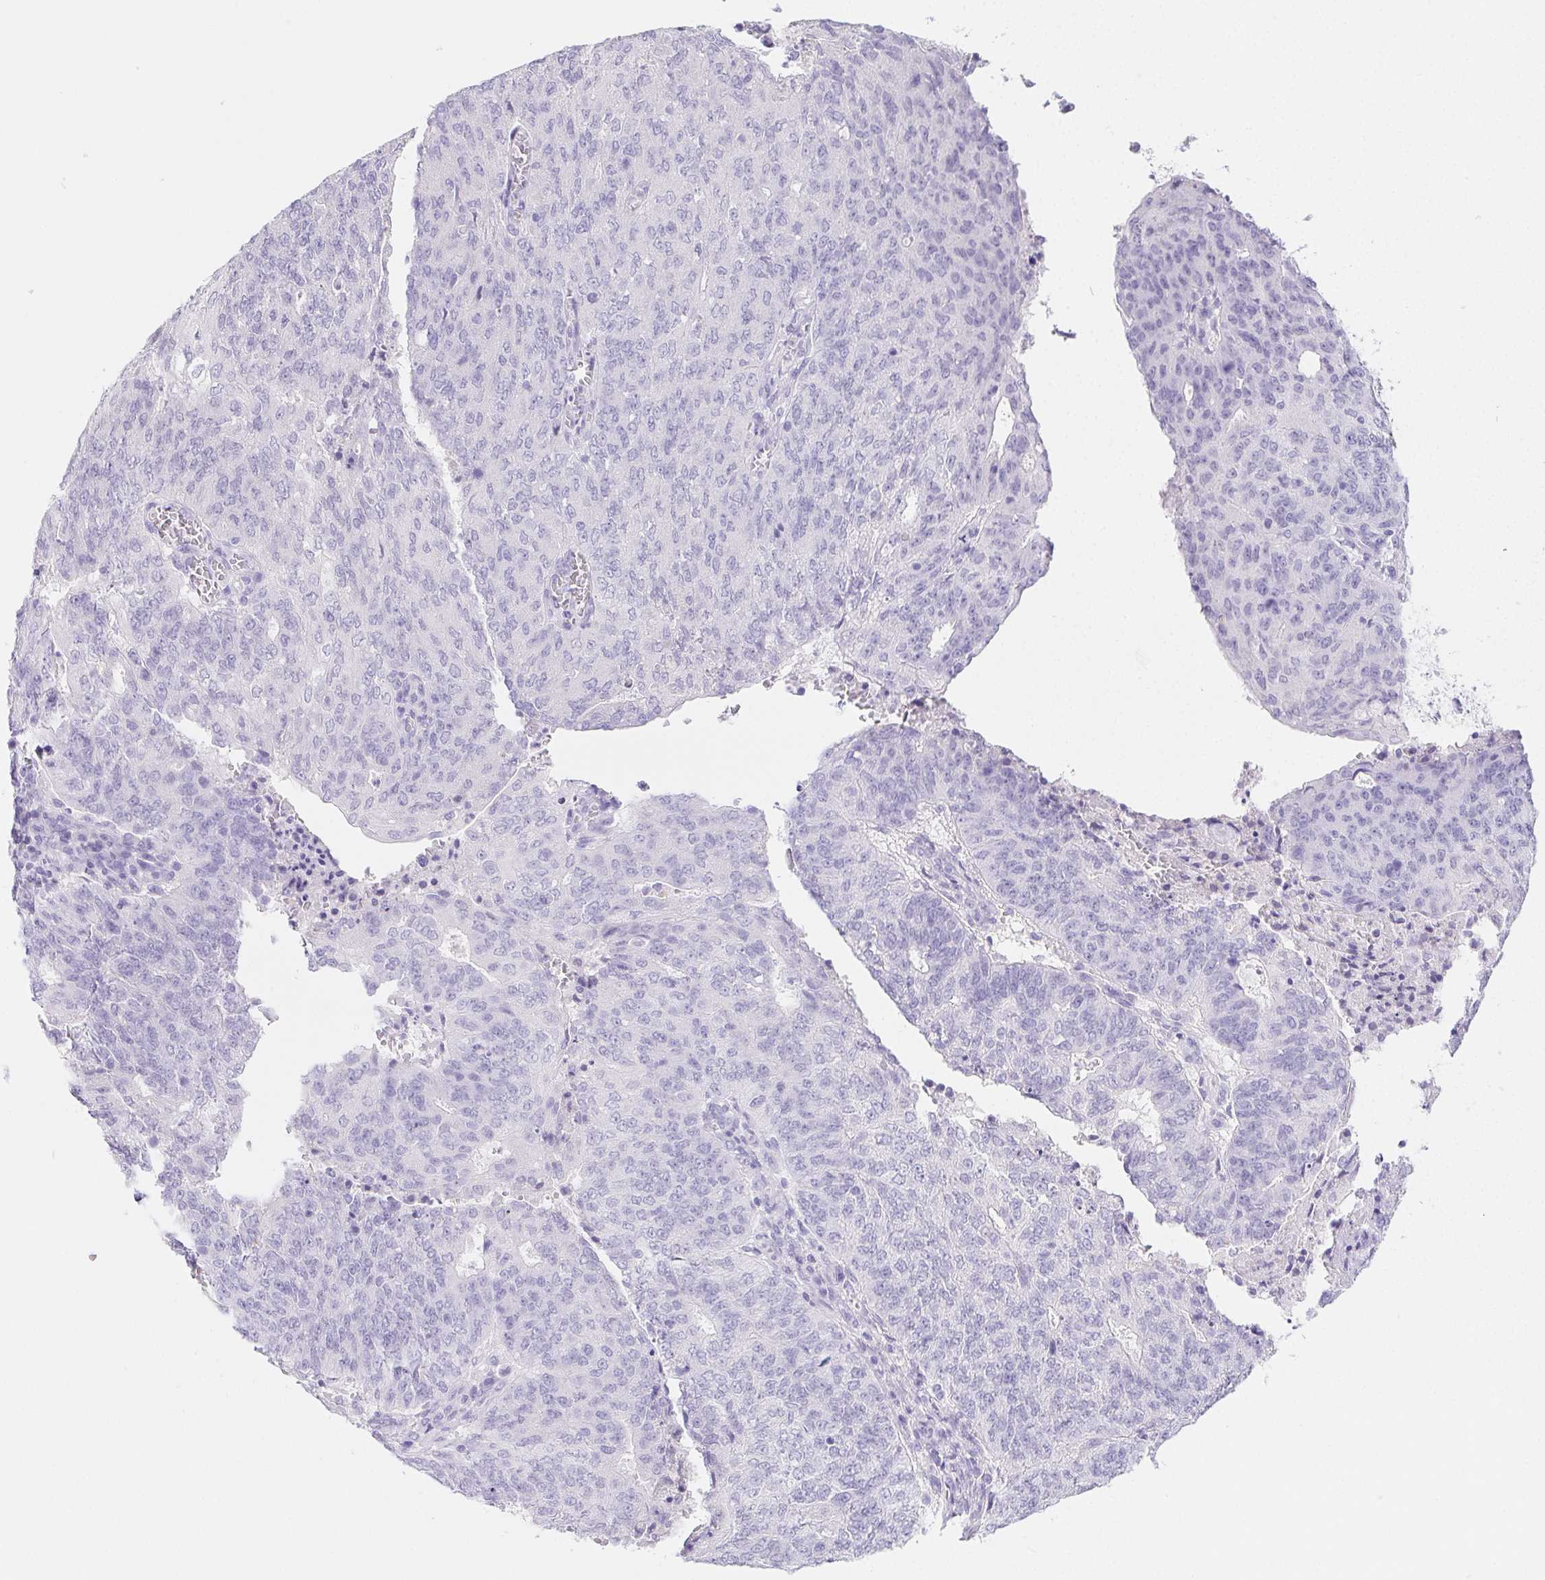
{"staining": {"intensity": "negative", "quantity": "none", "location": "none"}, "tissue": "endometrial cancer", "cell_type": "Tumor cells", "image_type": "cancer", "snomed": [{"axis": "morphology", "description": "Adenocarcinoma, NOS"}, {"axis": "topography", "description": "Endometrium"}], "caption": "DAB (3,3'-diaminobenzidine) immunohistochemical staining of human endometrial cancer exhibits no significant positivity in tumor cells. (DAB (3,3'-diaminobenzidine) immunohistochemistry, high magnification).", "gene": "PNLIP", "patient": {"sex": "female", "age": 82}}